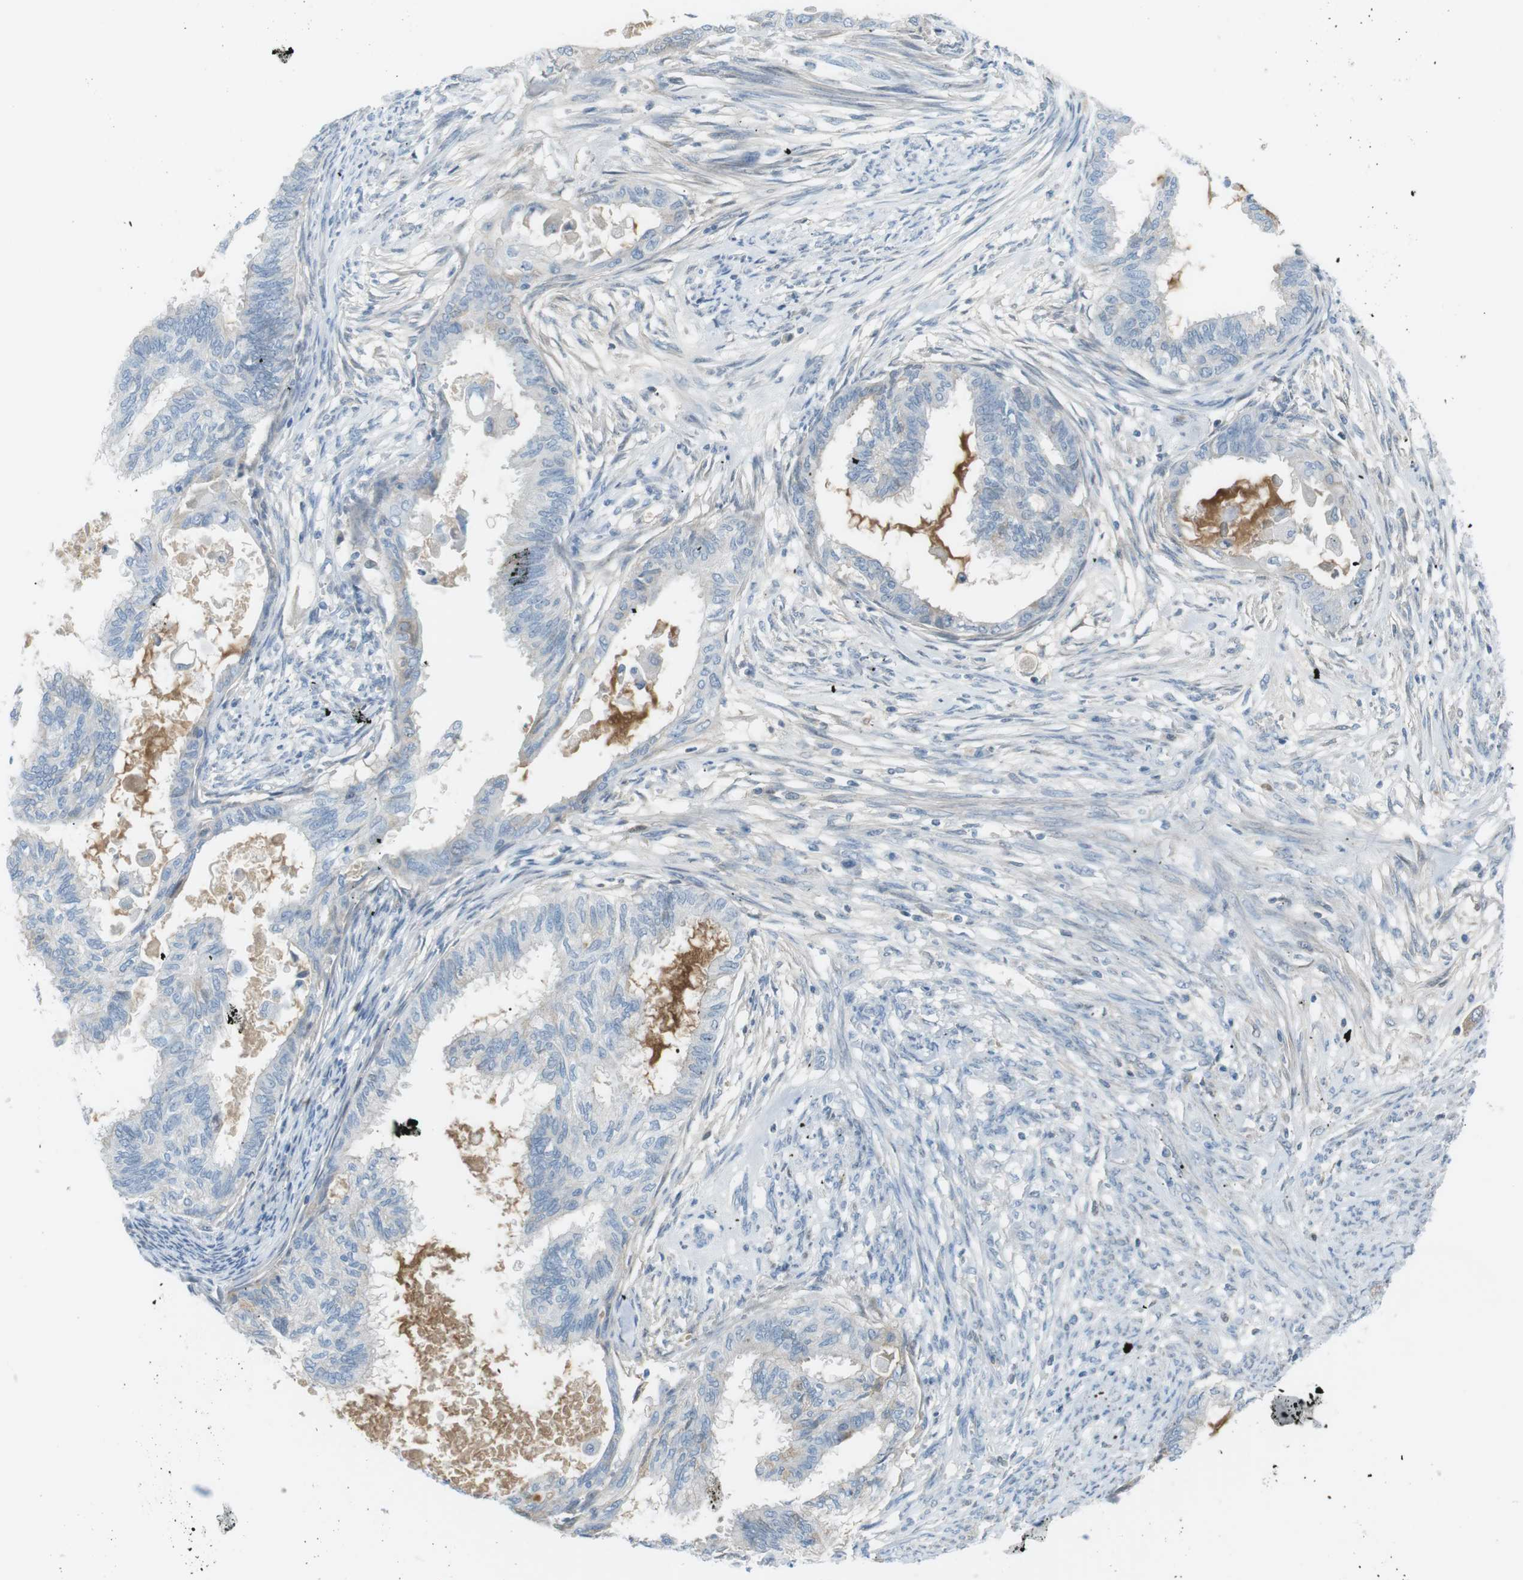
{"staining": {"intensity": "negative", "quantity": "none", "location": "none"}, "tissue": "cervical cancer", "cell_type": "Tumor cells", "image_type": "cancer", "snomed": [{"axis": "morphology", "description": "Normal tissue, NOS"}, {"axis": "morphology", "description": "Adenocarcinoma, NOS"}, {"axis": "topography", "description": "Cervix"}, {"axis": "topography", "description": "Endometrium"}], "caption": "IHC photomicrograph of neoplastic tissue: human cervical adenocarcinoma stained with DAB (3,3'-diaminobenzidine) displays no significant protein positivity in tumor cells.", "gene": "AZGP1", "patient": {"sex": "female", "age": 86}}